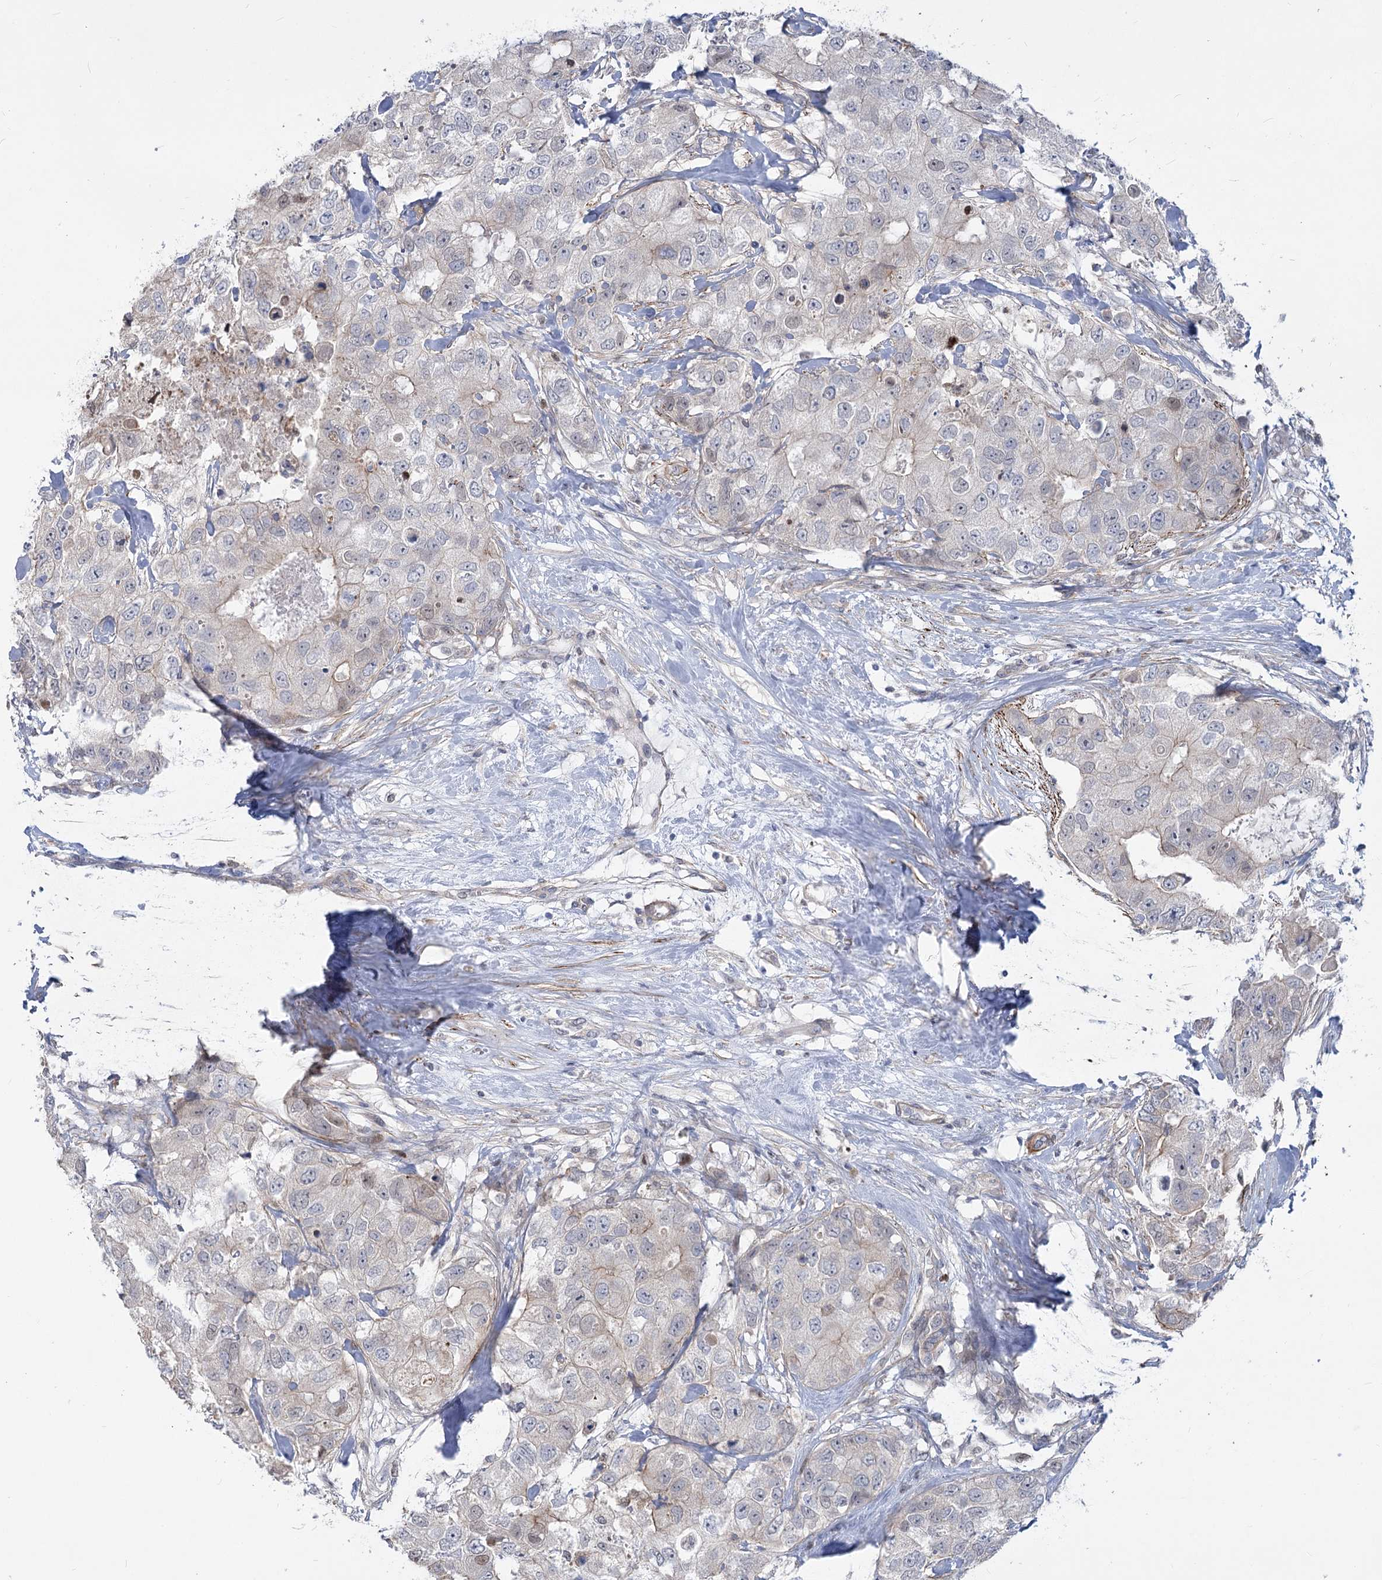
{"staining": {"intensity": "weak", "quantity": "<25%", "location": "nuclear"}, "tissue": "breast cancer", "cell_type": "Tumor cells", "image_type": "cancer", "snomed": [{"axis": "morphology", "description": "Duct carcinoma"}, {"axis": "topography", "description": "Breast"}], "caption": "High power microscopy photomicrograph of an immunohistochemistry (IHC) photomicrograph of breast cancer (invasive ductal carcinoma), revealing no significant expression in tumor cells.", "gene": "ARSI", "patient": {"sex": "female", "age": 62}}